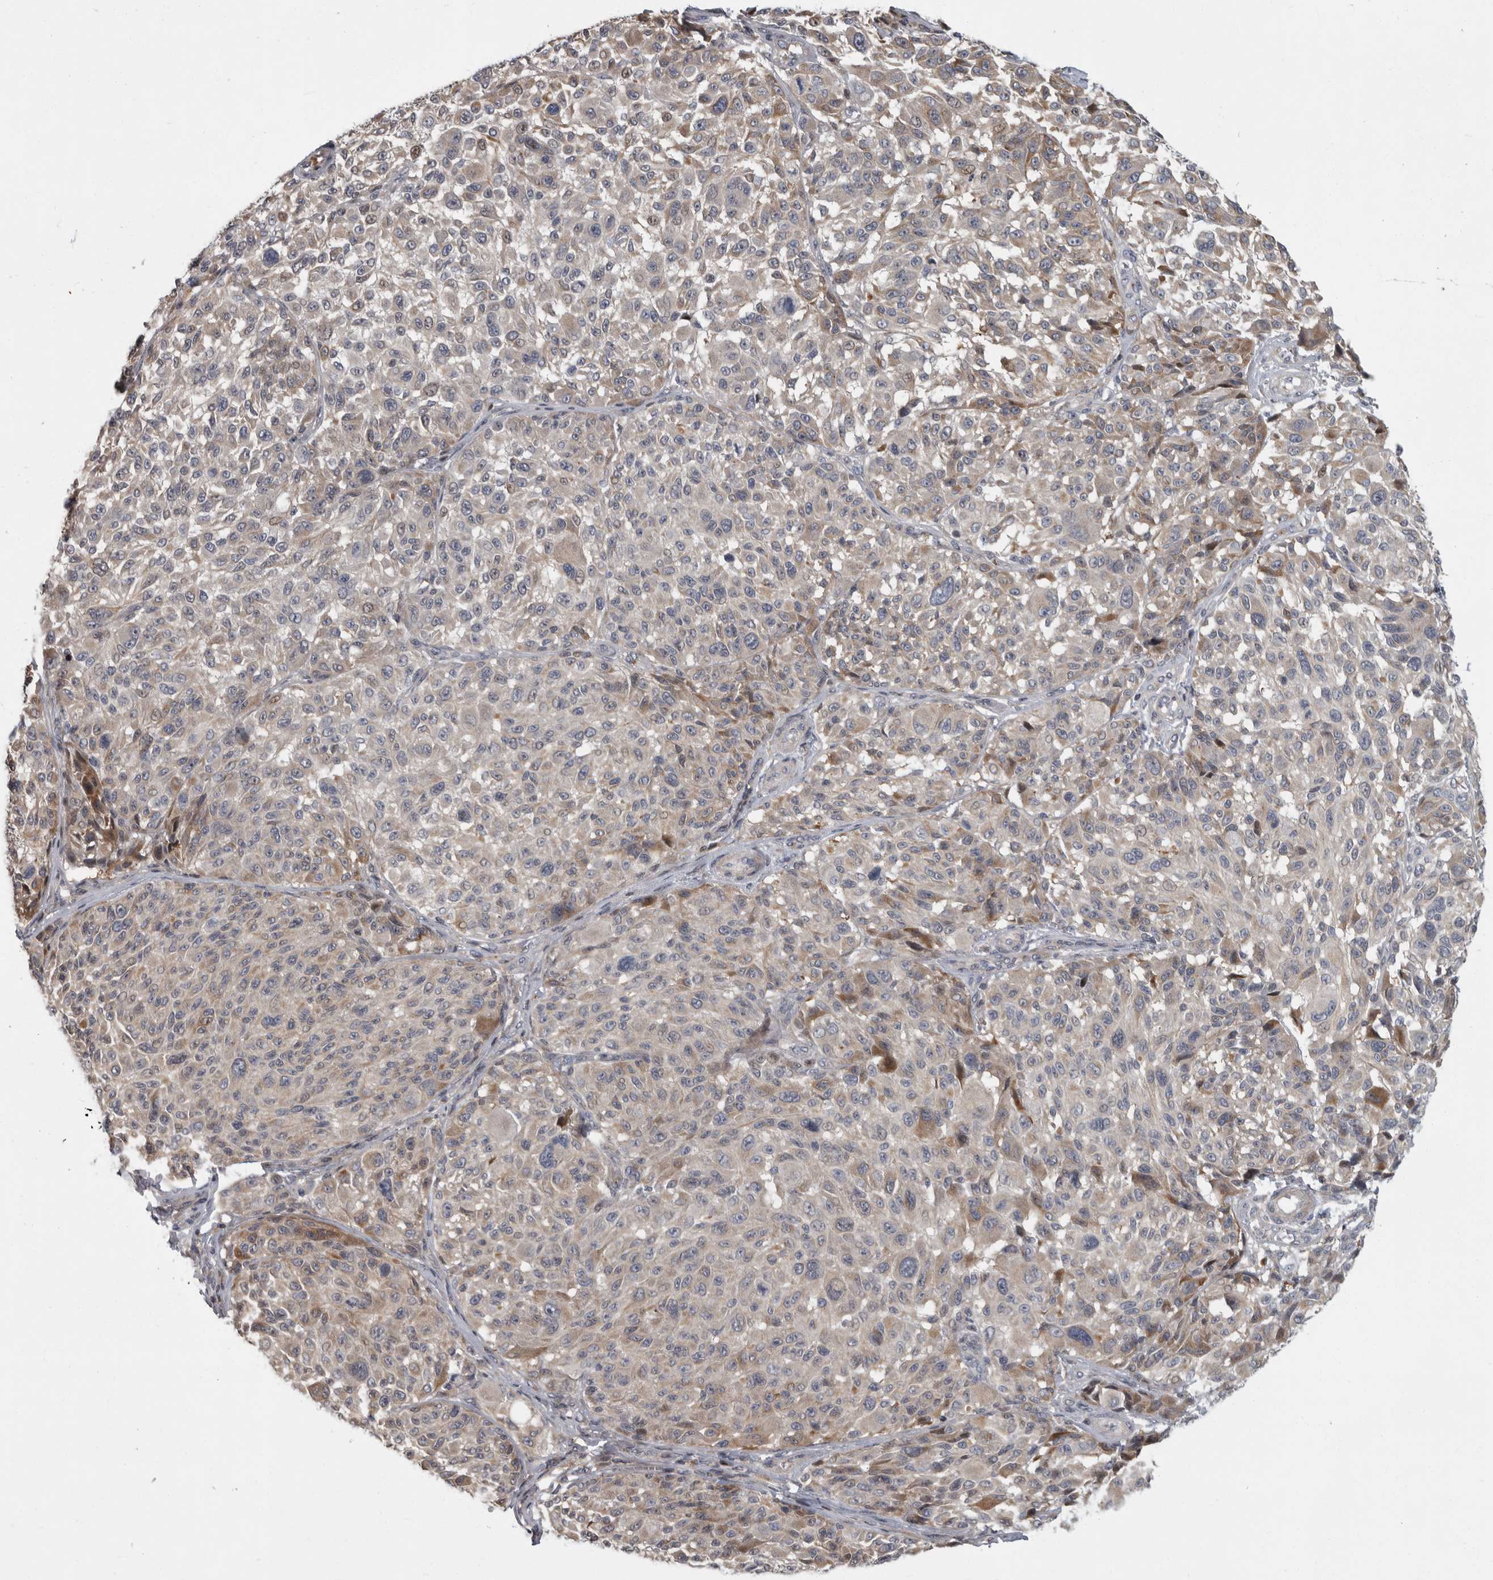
{"staining": {"intensity": "weak", "quantity": "<25%", "location": "cytoplasmic/membranous"}, "tissue": "melanoma", "cell_type": "Tumor cells", "image_type": "cancer", "snomed": [{"axis": "morphology", "description": "Malignant melanoma, NOS"}, {"axis": "topography", "description": "Skin"}], "caption": "A micrograph of human malignant melanoma is negative for staining in tumor cells.", "gene": "PDE7A", "patient": {"sex": "male", "age": 83}}